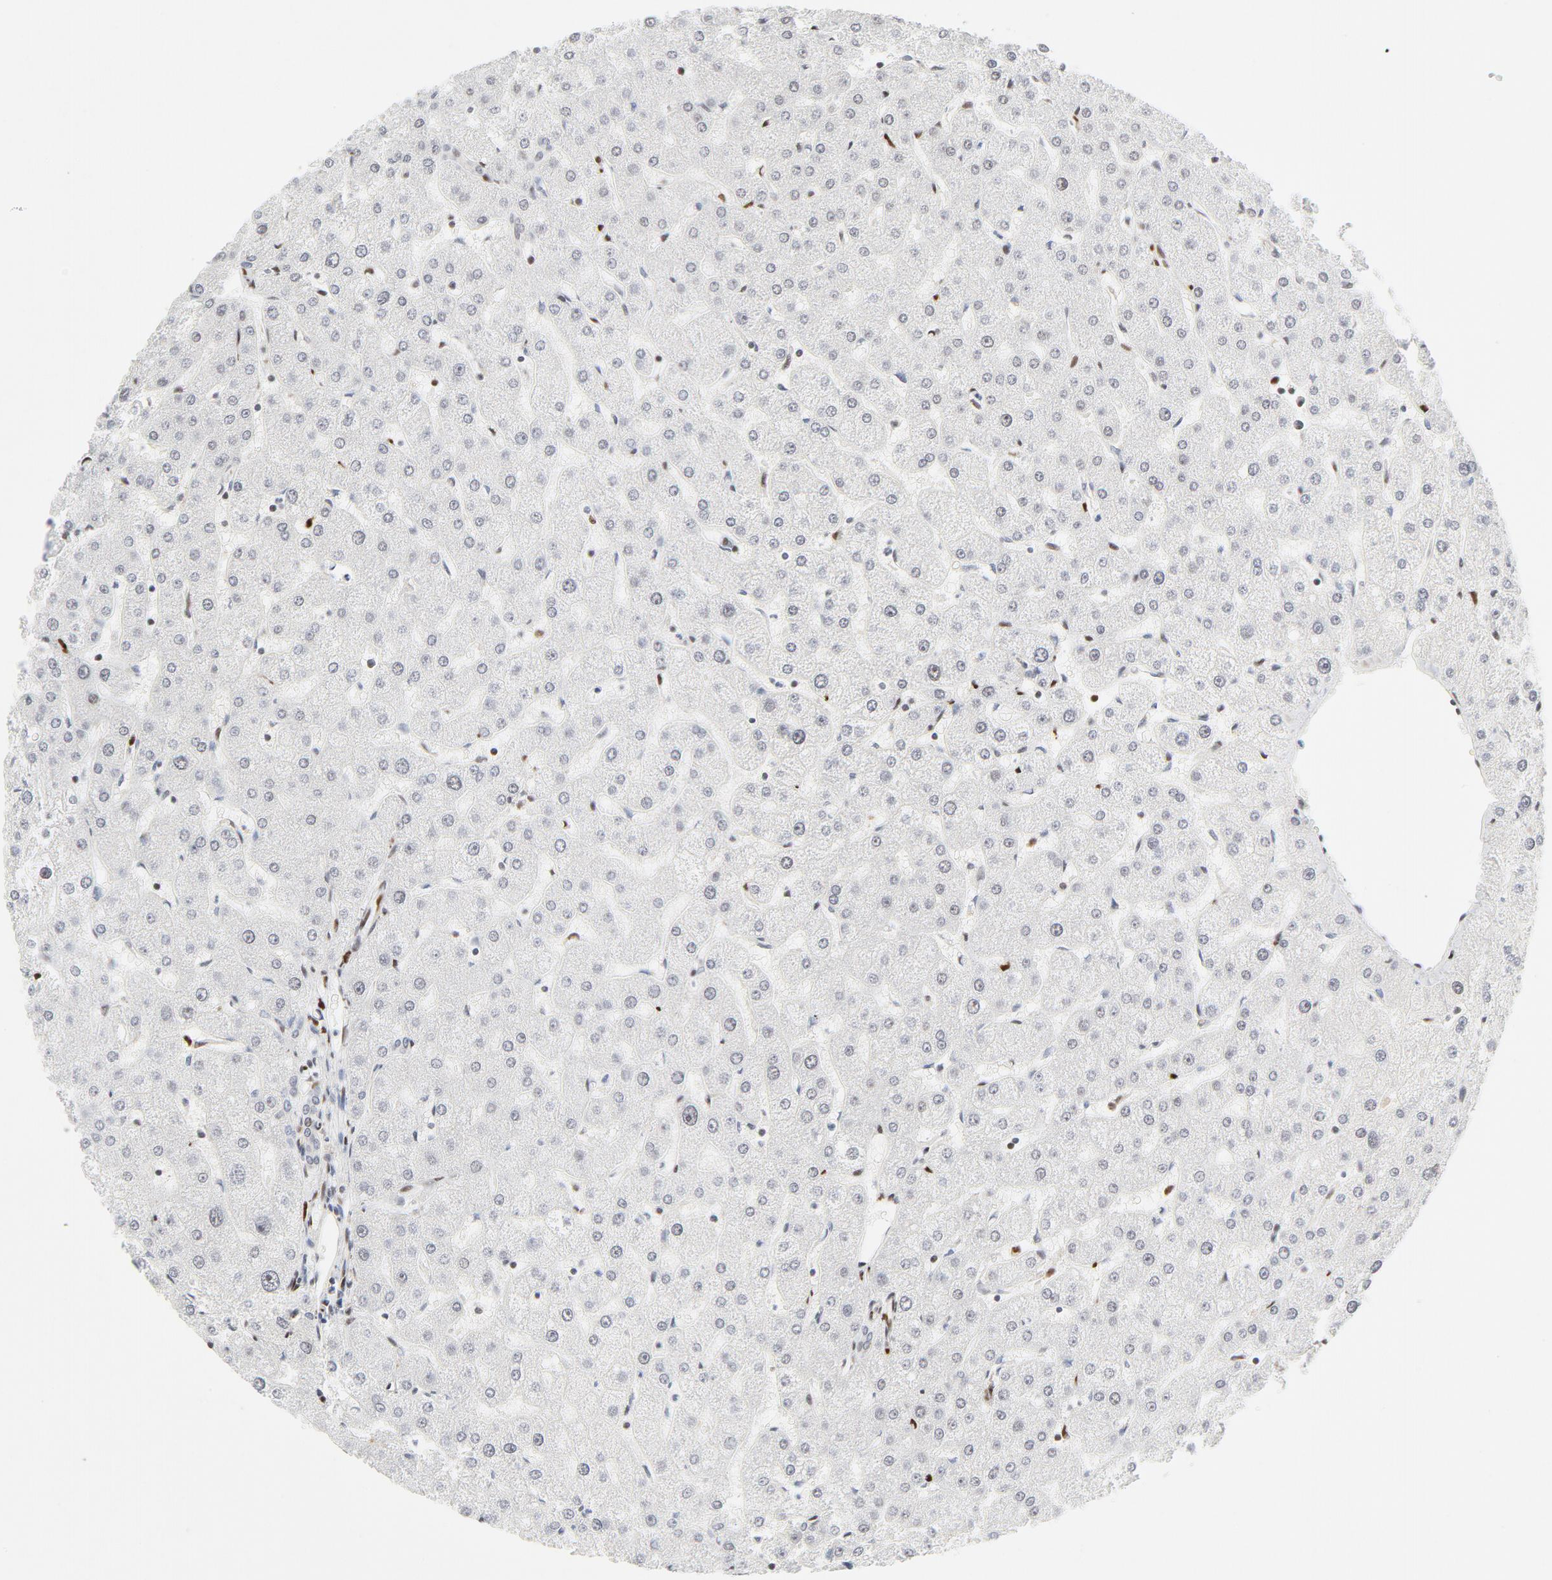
{"staining": {"intensity": "weak", "quantity": "<25%", "location": "nuclear"}, "tissue": "liver", "cell_type": "Cholangiocytes", "image_type": "normal", "snomed": [{"axis": "morphology", "description": "Normal tissue, NOS"}, {"axis": "topography", "description": "Liver"}], "caption": "High magnification brightfield microscopy of benign liver stained with DAB (3,3'-diaminobenzidine) (brown) and counterstained with hematoxylin (blue): cholangiocytes show no significant expression.", "gene": "MEF2A", "patient": {"sex": "male", "age": 67}}